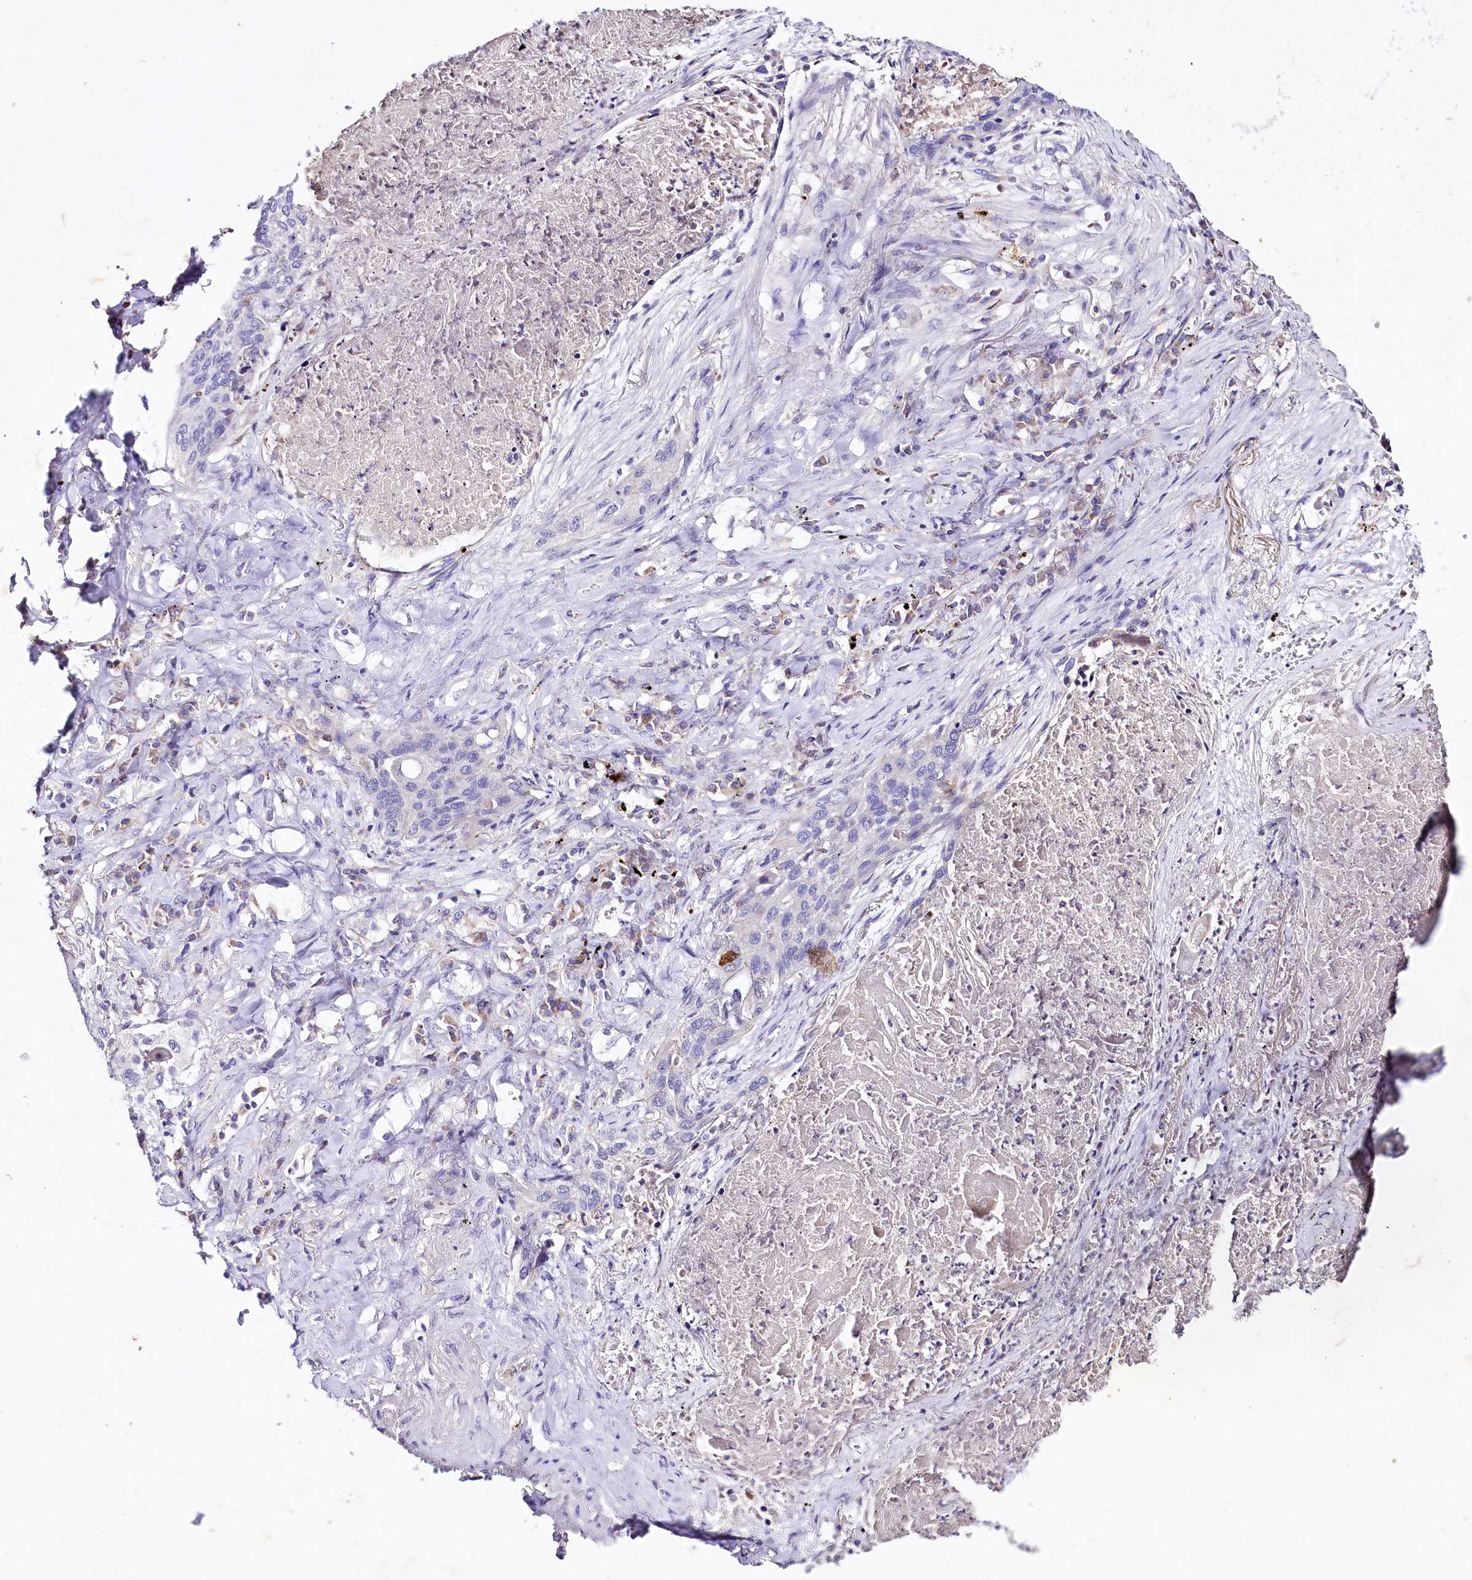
{"staining": {"intensity": "negative", "quantity": "none", "location": "none"}, "tissue": "lung cancer", "cell_type": "Tumor cells", "image_type": "cancer", "snomed": [{"axis": "morphology", "description": "Squamous cell carcinoma, NOS"}, {"axis": "topography", "description": "Lung"}], "caption": "Lung cancer (squamous cell carcinoma) was stained to show a protein in brown. There is no significant positivity in tumor cells. (DAB (3,3'-diaminobenzidine) immunohistochemistry (IHC) visualized using brightfield microscopy, high magnification).", "gene": "SACM1L", "patient": {"sex": "female", "age": 63}}